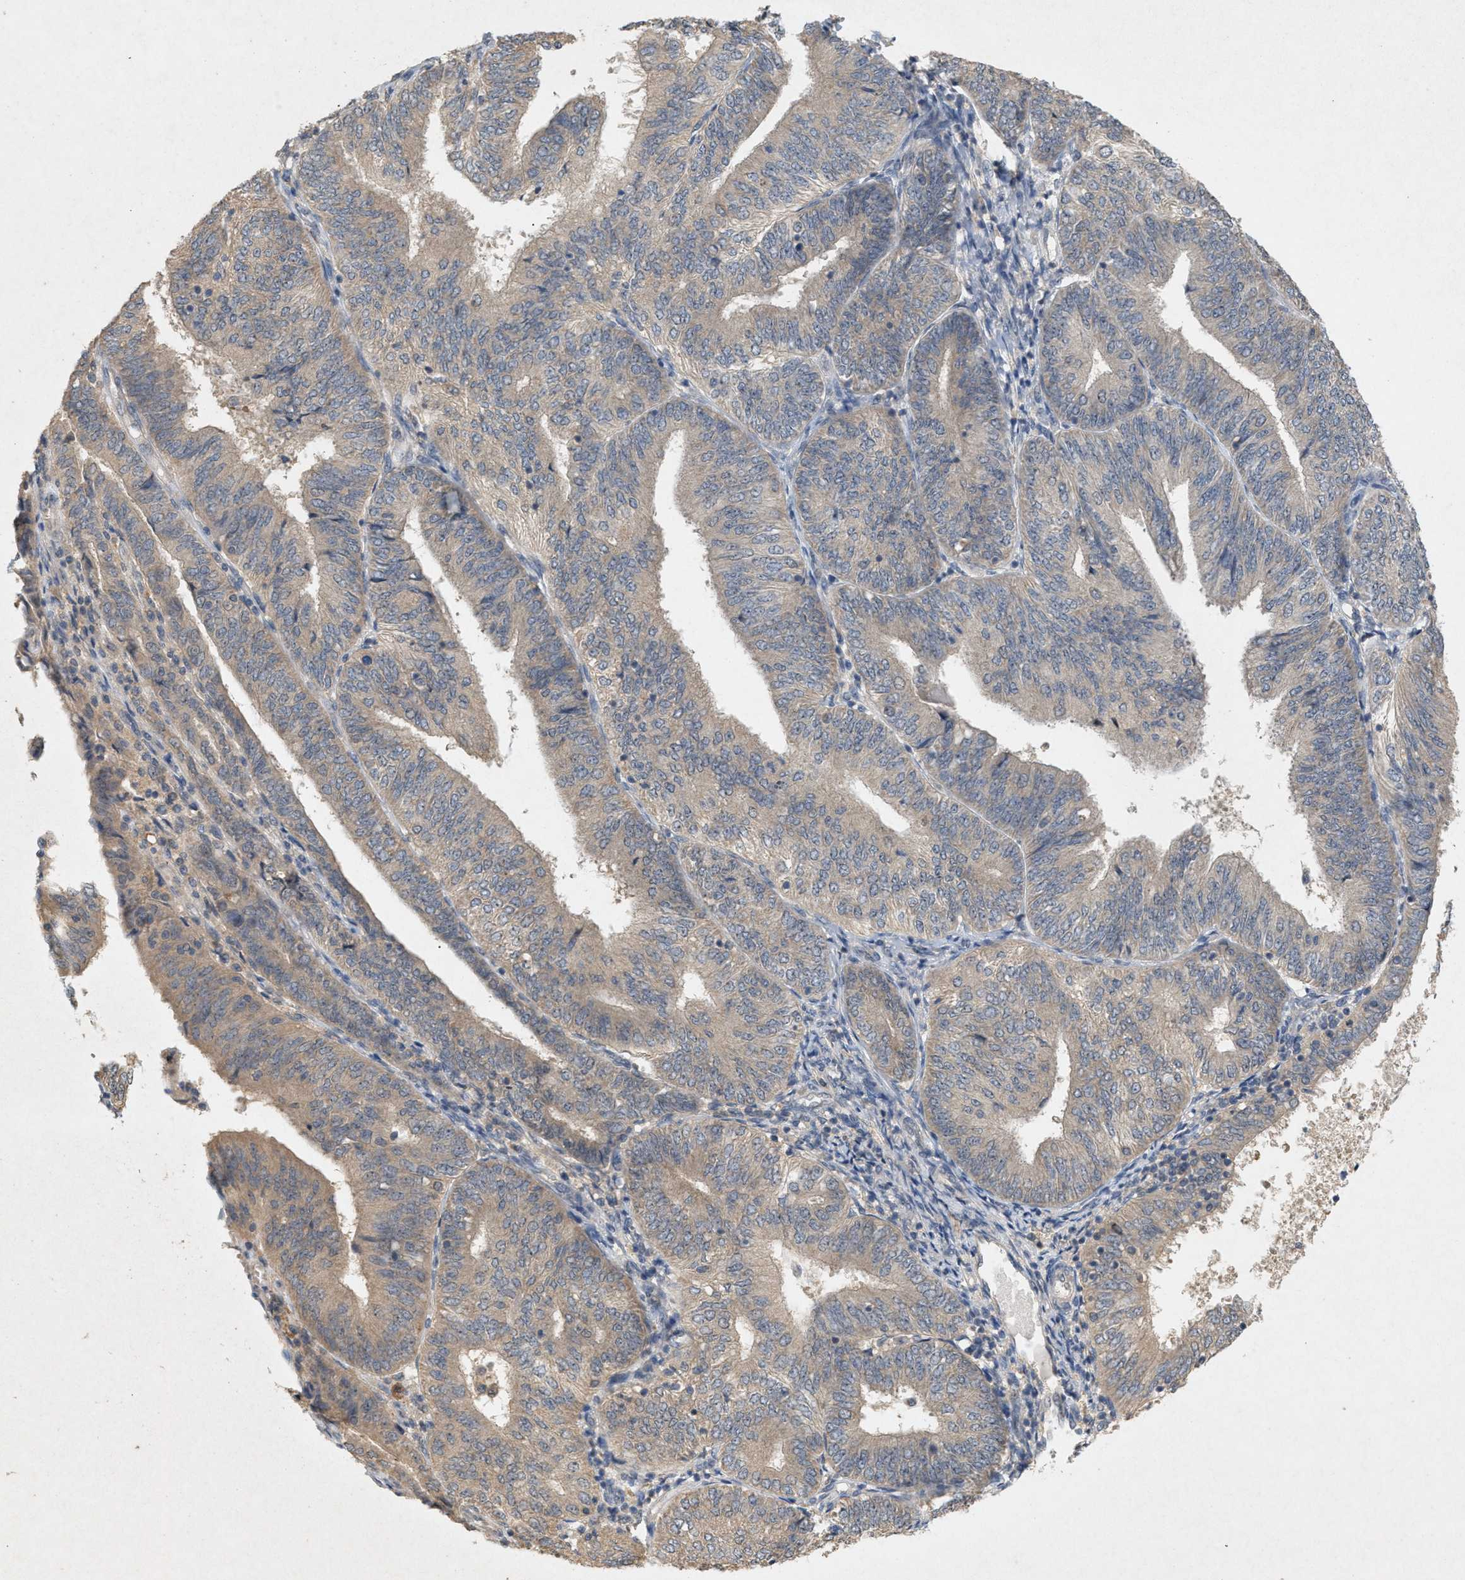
{"staining": {"intensity": "weak", "quantity": ">75%", "location": "cytoplasmic/membranous"}, "tissue": "endometrial cancer", "cell_type": "Tumor cells", "image_type": "cancer", "snomed": [{"axis": "morphology", "description": "Adenocarcinoma, NOS"}, {"axis": "topography", "description": "Endometrium"}], "caption": "Immunohistochemistry (DAB) staining of human endometrial adenocarcinoma displays weak cytoplasmic/membranous protein staining in approximately >75% of tumor cells.", "gene": "DCAF7", "patient": {"sex": "female", "age": 58}}